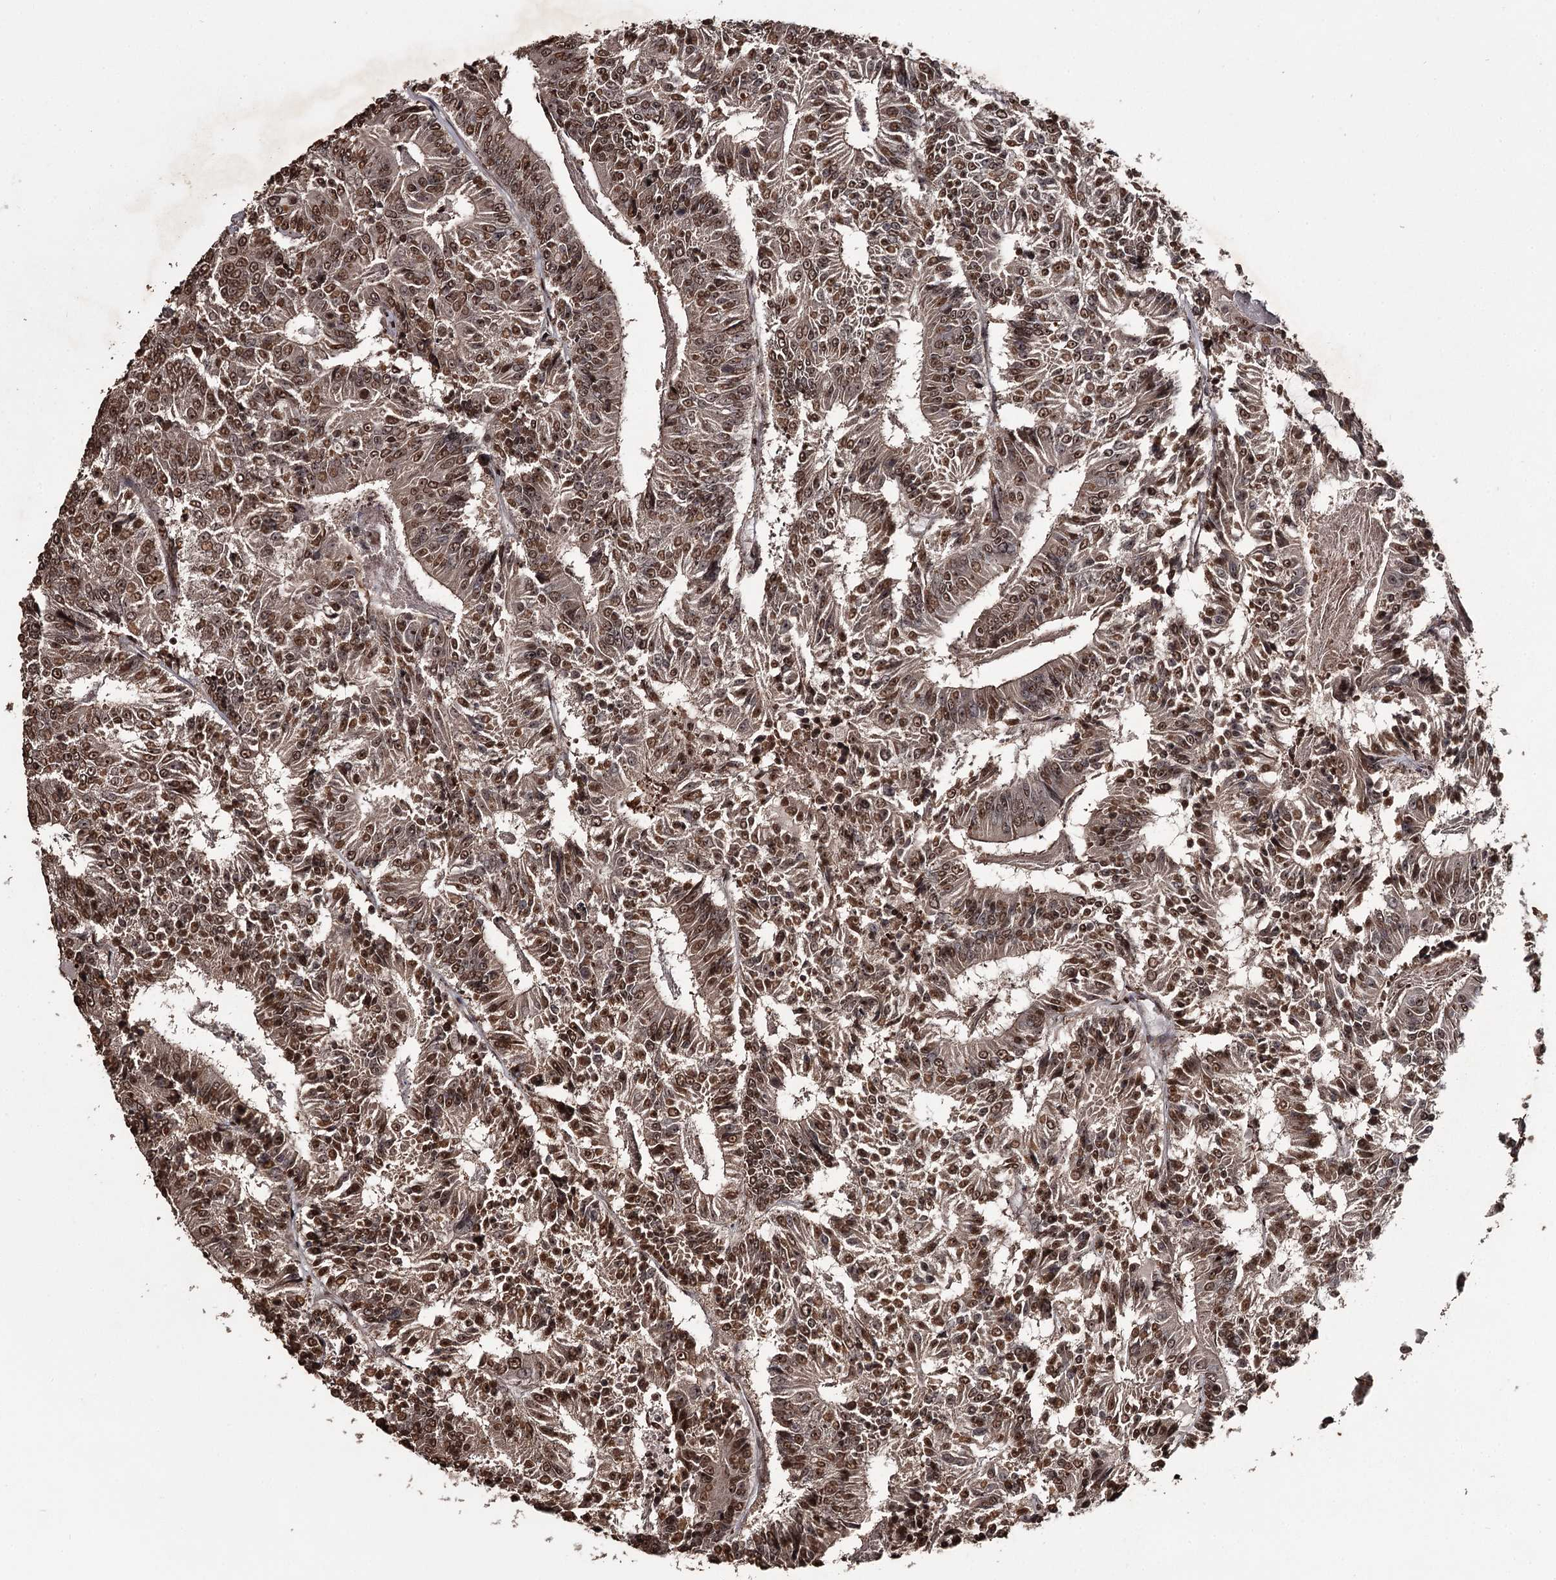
{"staining": {"intensity": "strong", "quantity": ">75%", "location": "cytoplasmic/membranous,nuclear"}, "tissue": "colorectal cancer", "cell_type": "Tumor cells", "image_type": "cancer", "snomed": [{"axis": "morphology", "description": "Adenocarcinoma, NOS"}, {"axis": "topography", "description": "Colon"}], "caption": "Immunohistochemical staining of colorectal cancer exhibits strong cytoplasmic/membranous and nuclear protein staining in approximately >75% of tumor cells.", "gene": "THYN1", "patient": {"sex": "male", "age": 83}}